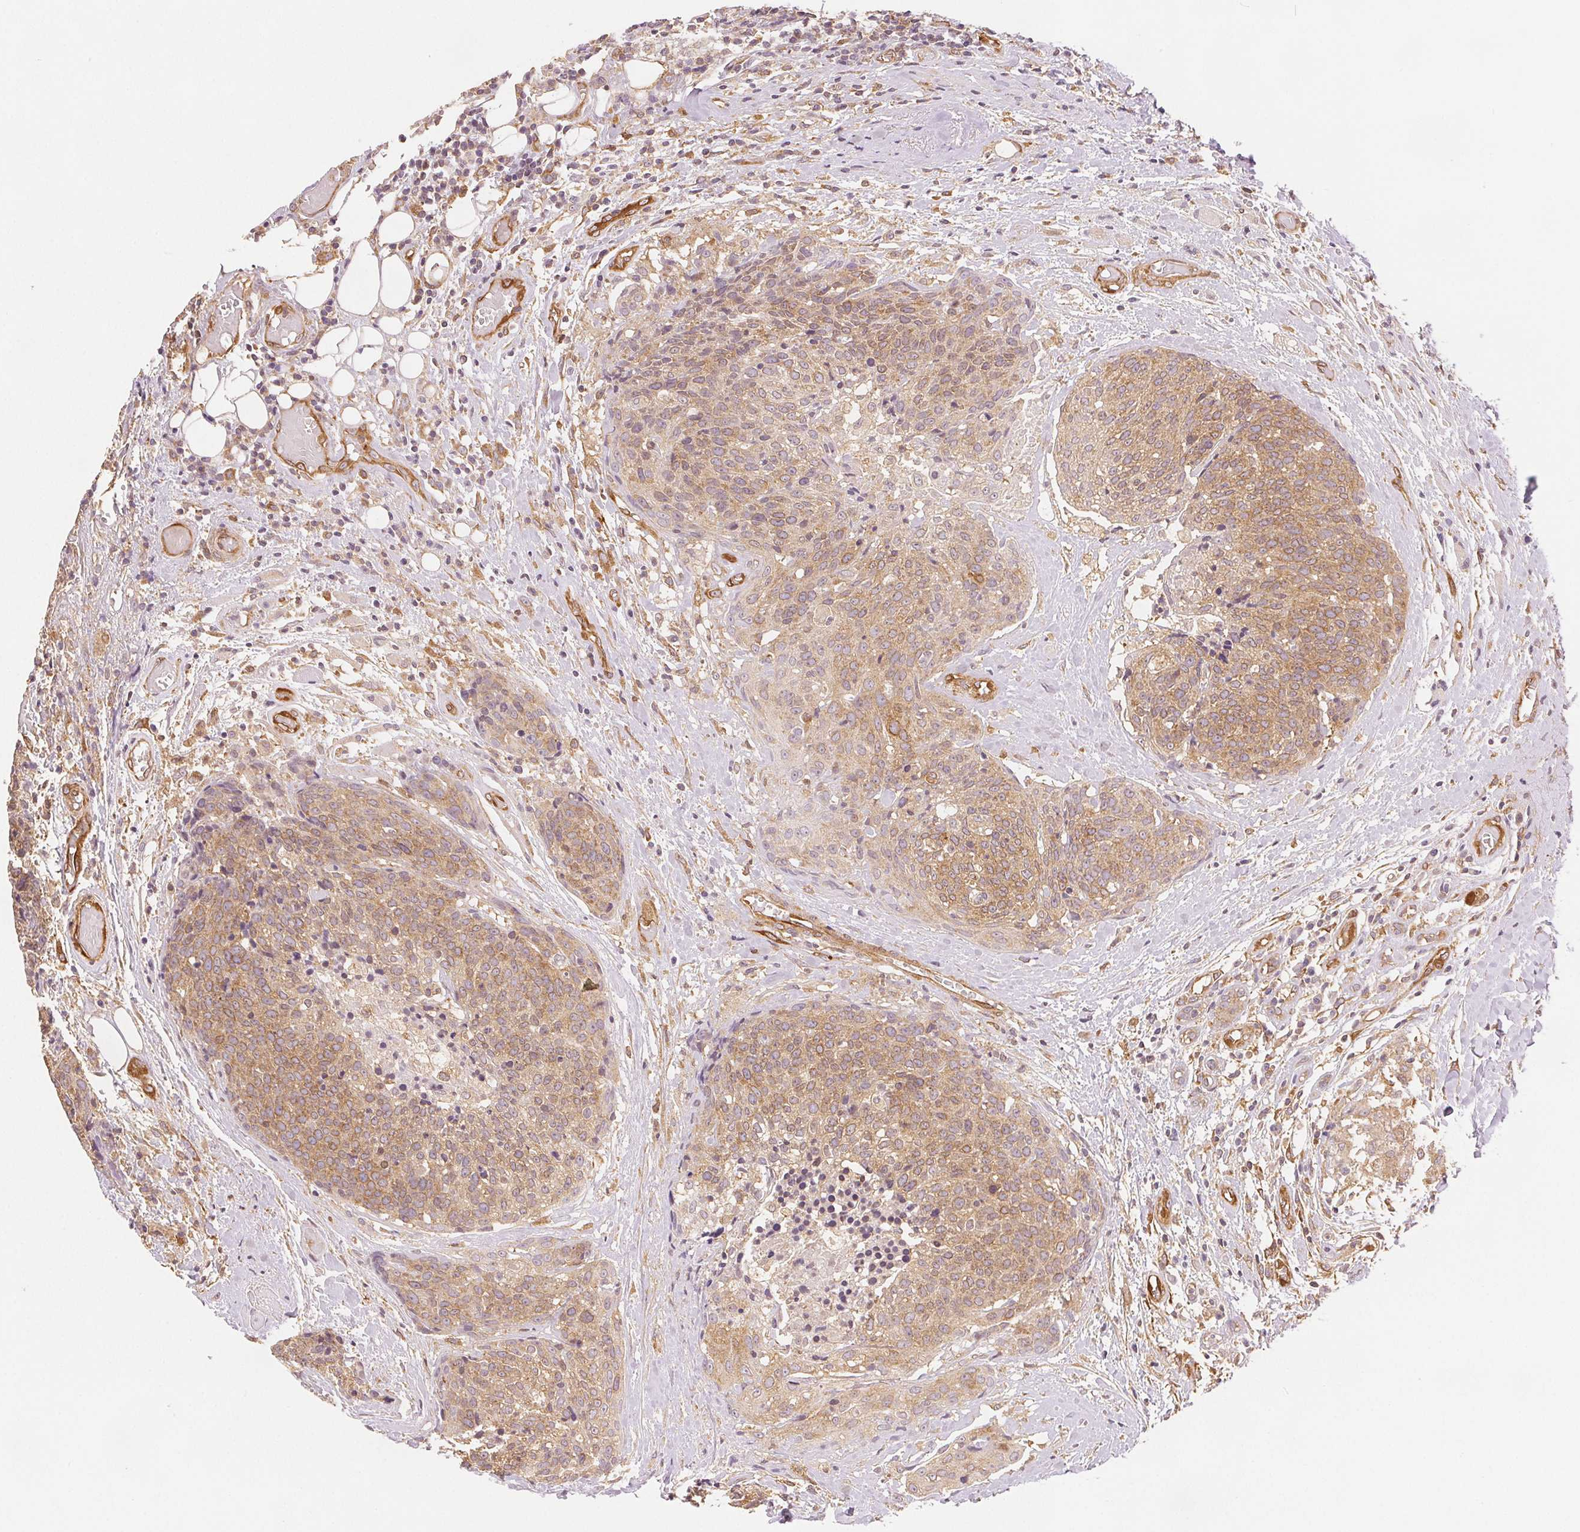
{"staining": {"intensity": "weak", "quantity": ">75%", "location": "cytoplasmic/membranous"}, "tissue": "head and neck cancer", "cell_type": "Tumor cells", "image_type": "cancer", "snomed": [{"axis": "morphology", "description": "Squamous cell carcinoma, NOS"}, {"axis": "topography", "description": "Oral tissue"}, {"axis": "topography", "description": "Head-Neck"}], "caption": "Protein analysis of head and neck cancer tissue displays weak cytoplasmic/membranous expression in about >75% of tumor cells. (DAB (3,3'-diaminobenzidine) IHC, brown staining for protein, blue staining for nuclei).", "gene": "DIAPH2", "patient": {"sex": "male", "age": 64}}